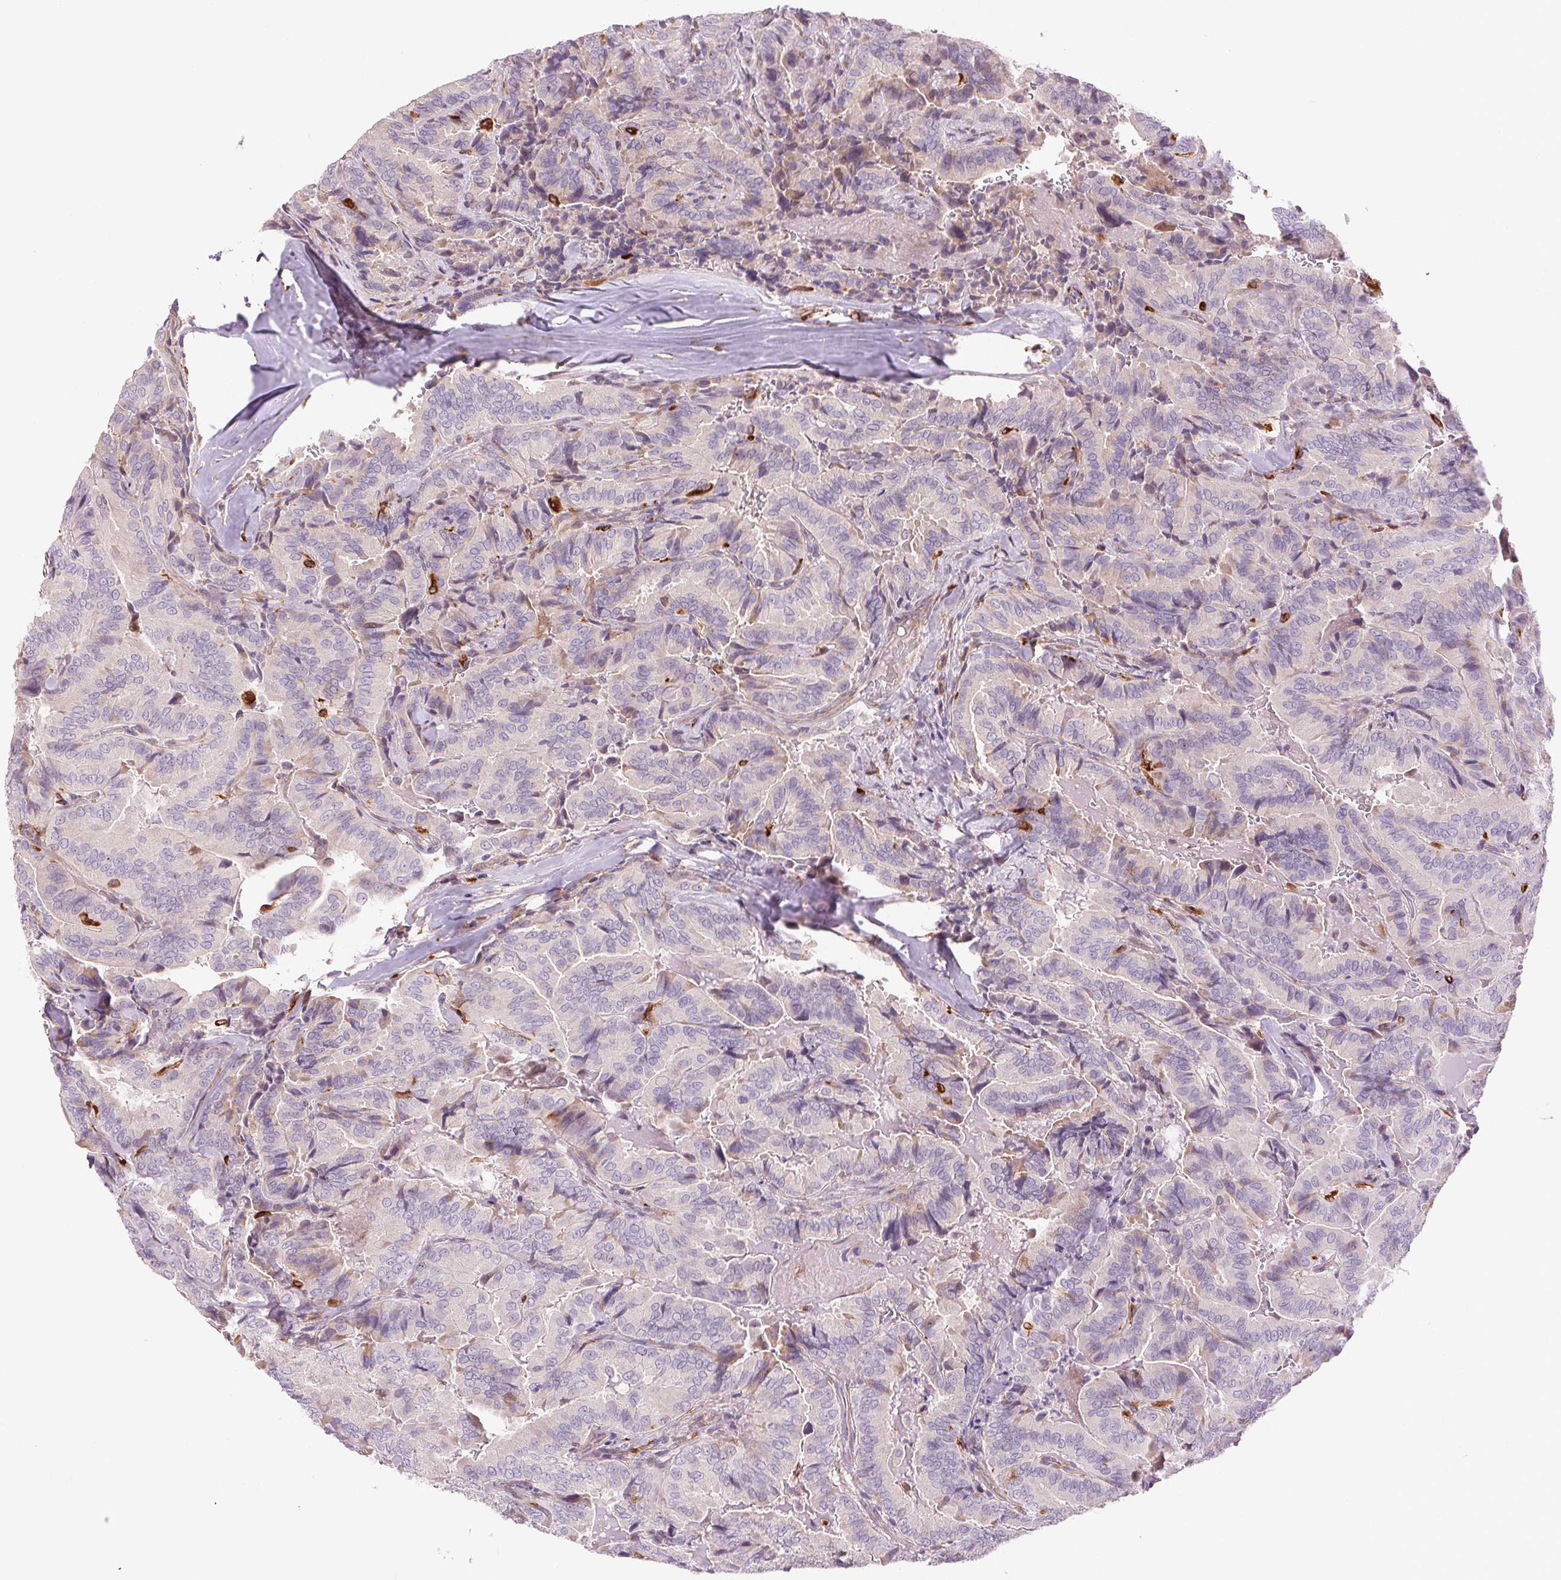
{"staining": {"intensity": "negative", "quantity": "none", "location": "none"}, "tissue": "thyroid cancer", "cell_type": "Tumor cells", "image_type": "cancer", "snomed": [{"axis": "morphology", "description": "Papillary adenocarcinoma, NOS"}, {"axis": "topography", "description": "Thyroid gland"}], "caption": "Human thyroid cancer stained for a protein using immunohistochemistry (IHC) exhibits no expression in tumor cells.", "gene": "METTL17", "patient": {"sex": "male", "age": 61}}